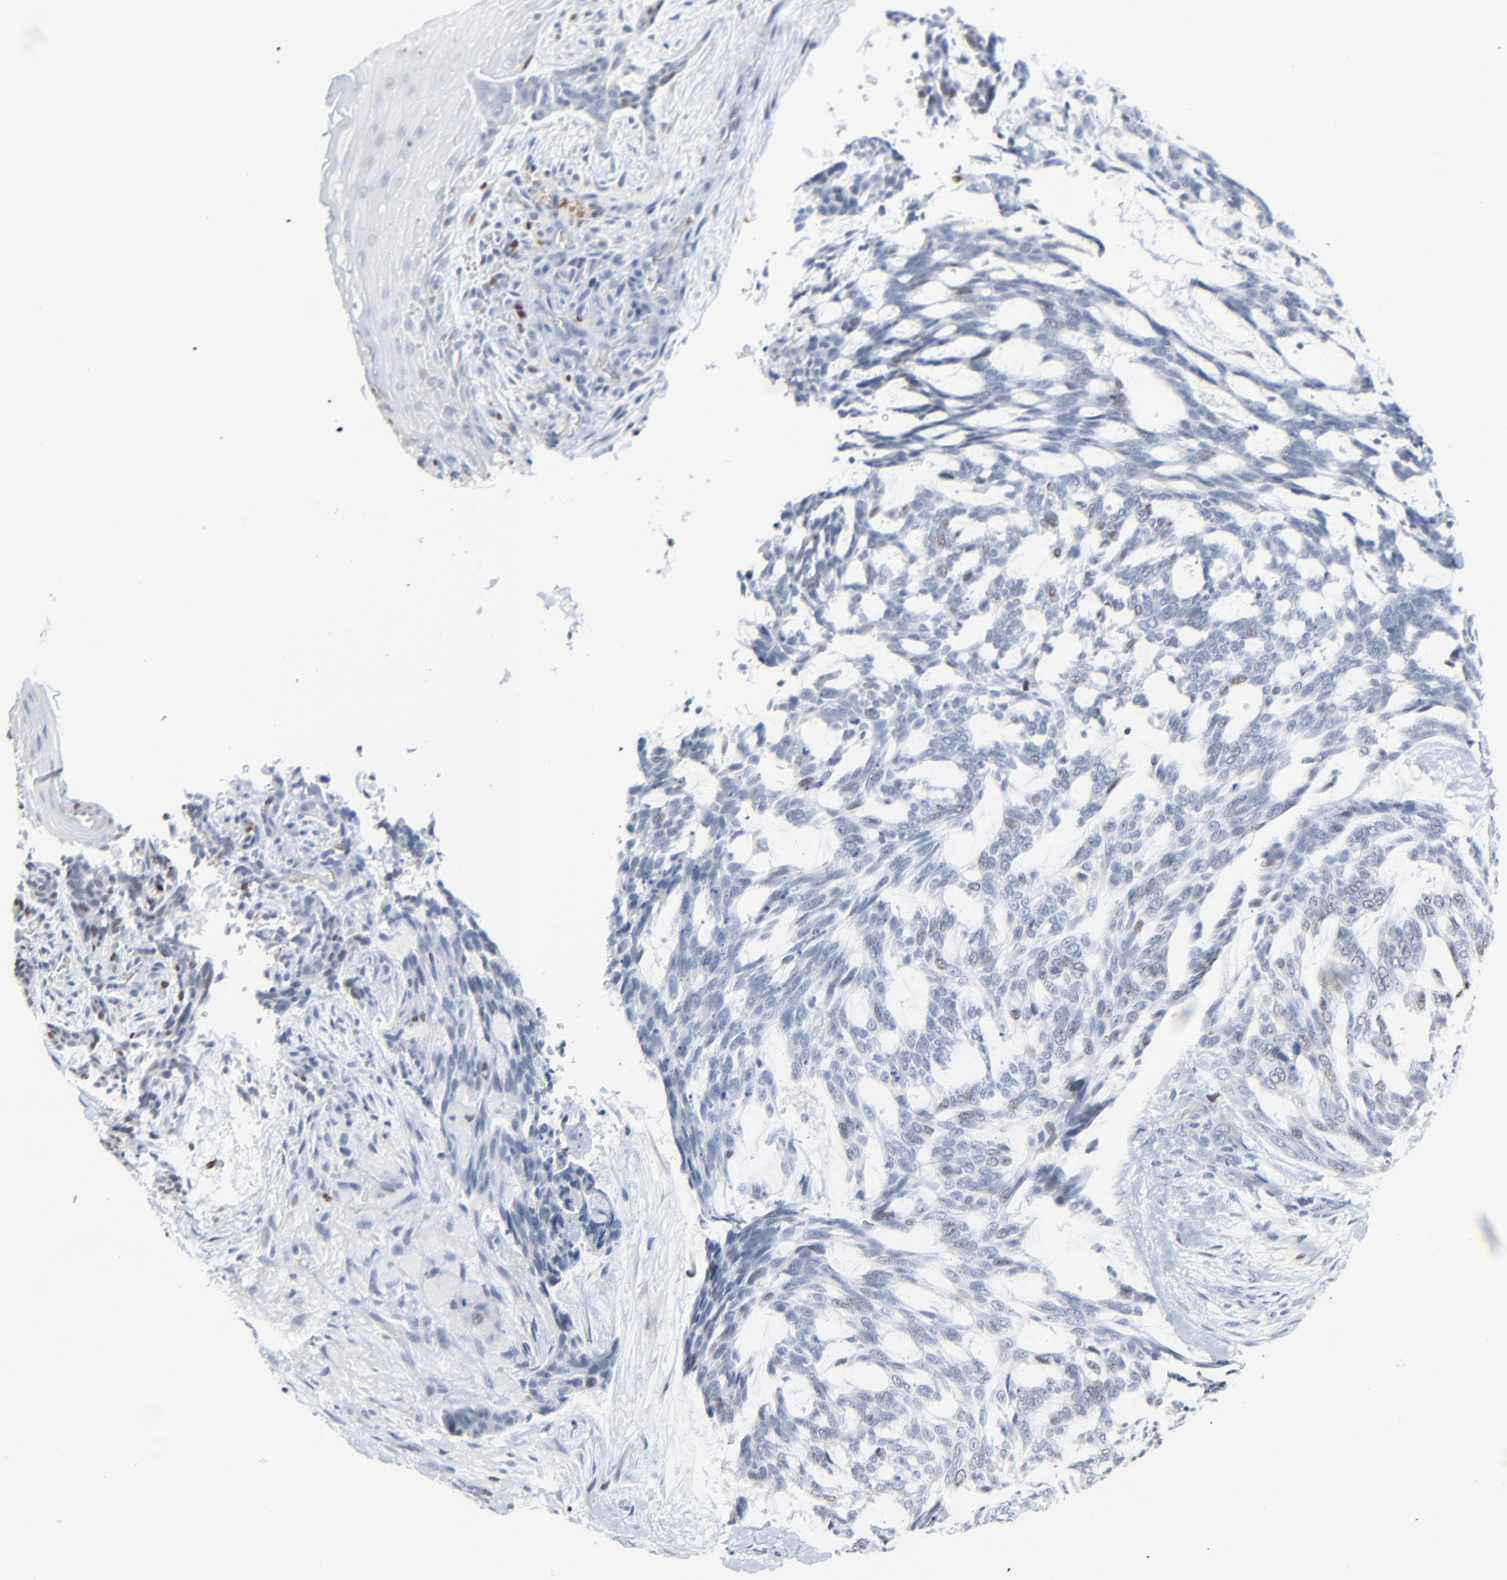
{"staining": {"intensity": "weak", "quantity": "<25%", "location": "nuclear"}, "tissue": "skin cancer", "cell_type": "Tumor cells", "image_type": "cancer", "snomed": [{"axis": "morphology", "description": "Normal tissue, NOS"}, {"axis": "morphology", "description": "Basal cell carcinoma"}, {"axis": "topography", "description": "Skin"}], "caption": "Immunohistochemistry (IHC) micrograph of neoplastic tissue: human basal cell carcinoma (skin) stained with DAB (3,3'-diaminobenzidine) exhibits no significant protein expression in tumor cells.", "gene": "BIRC3", "patient": {"sex": "female", "age": 71}}